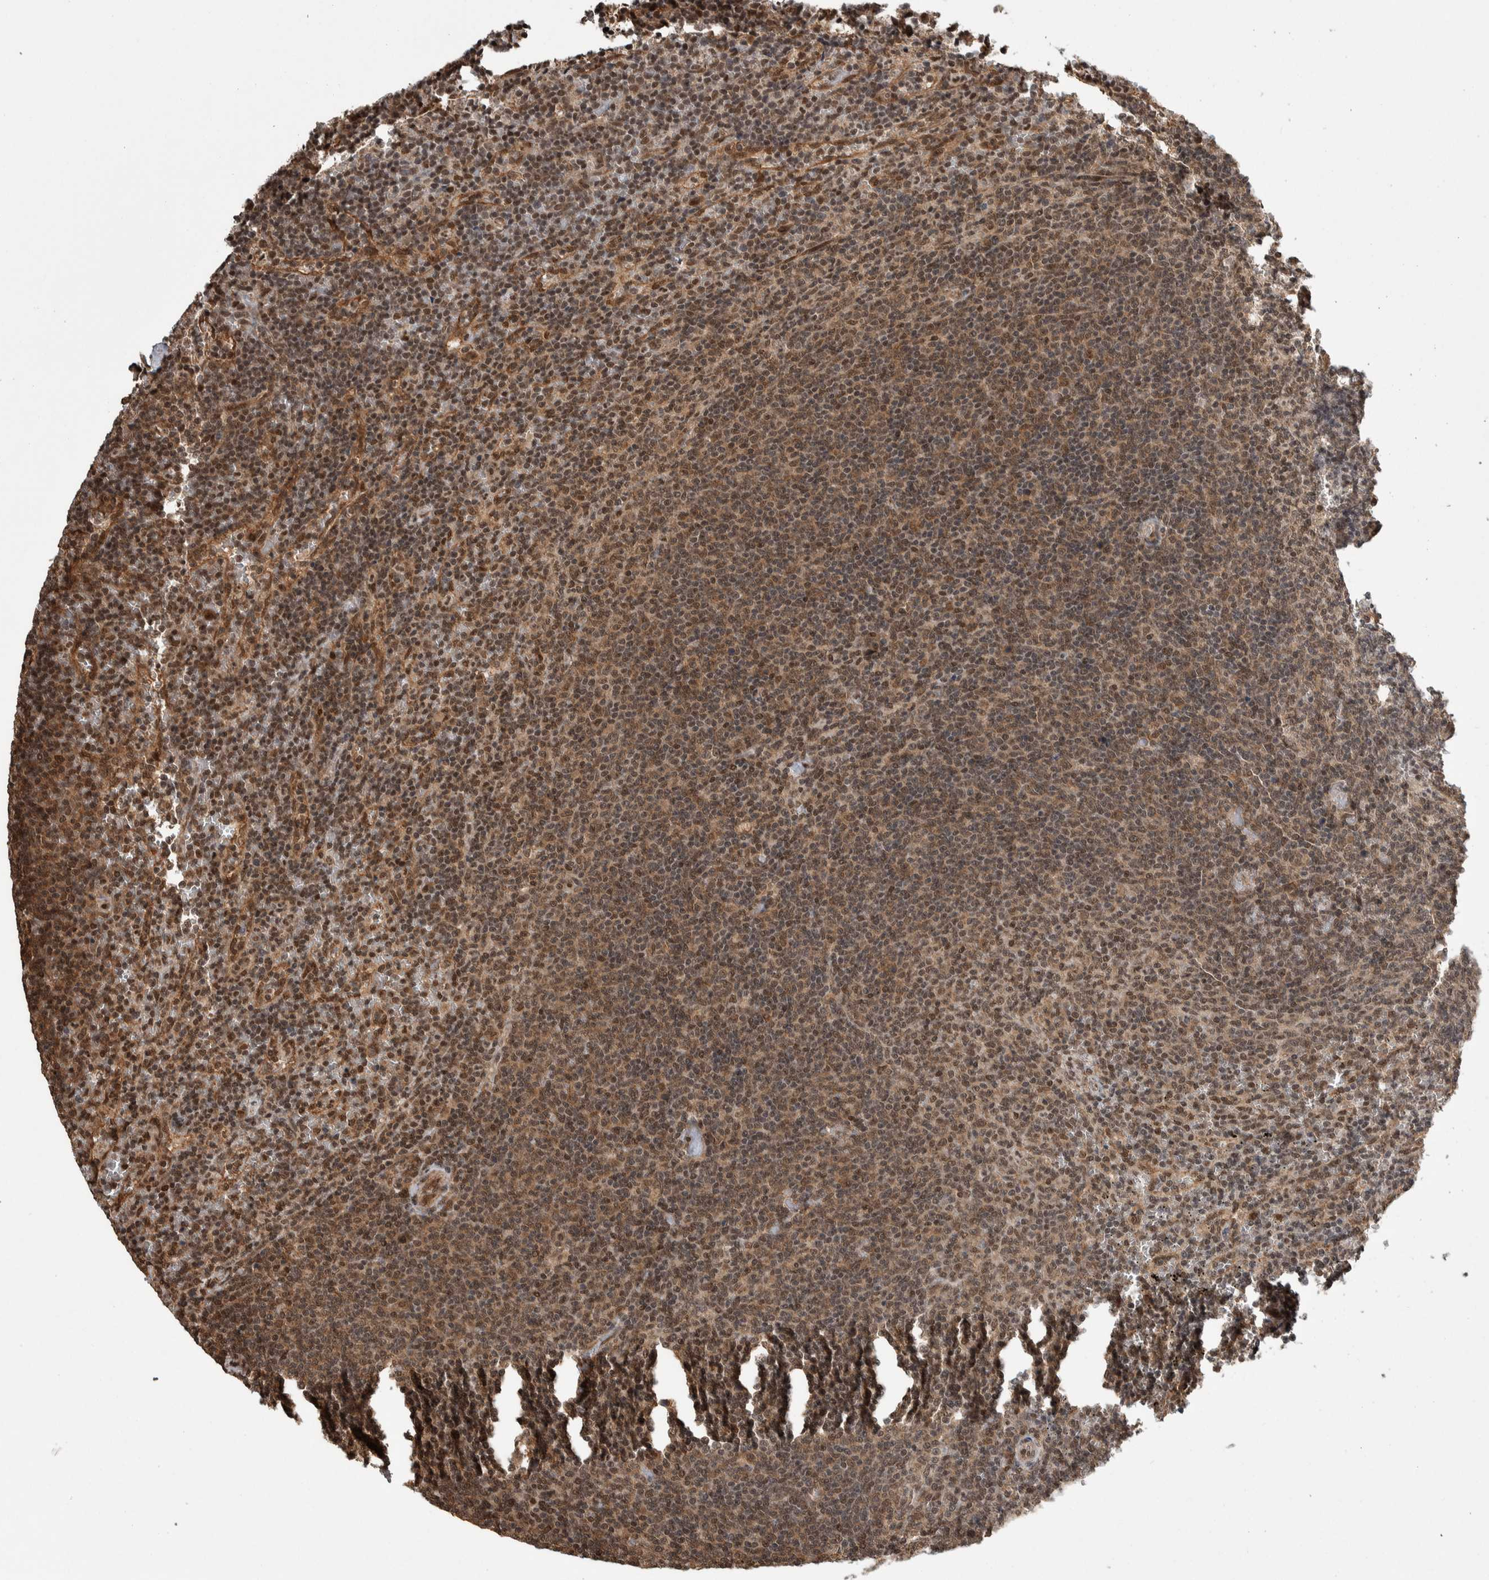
{"staining": {"intensity": "moderate", "quantity": "25%-75%", "location": "nuclear"}, "tissue": "lymphoma", "cell_type": "Tumor cells", "image_type": "cancer", "snomed": [{"axis": "morphology", "description": "Malignant lymphoma, non-Hodgkin's type, Low grade"}, {"axis": "topography", "description": "Spleen"}], "caption": "A histopathology image showing moderate nuclear positivity in about 25%-75% of tumor cells in malignant lymphoma, non-Hodgkin's type (low-grade), as visualized by brown immunohistochemical staining.", "gene": "ZNF592", "patient": {"sex": "female", "age": 50}}